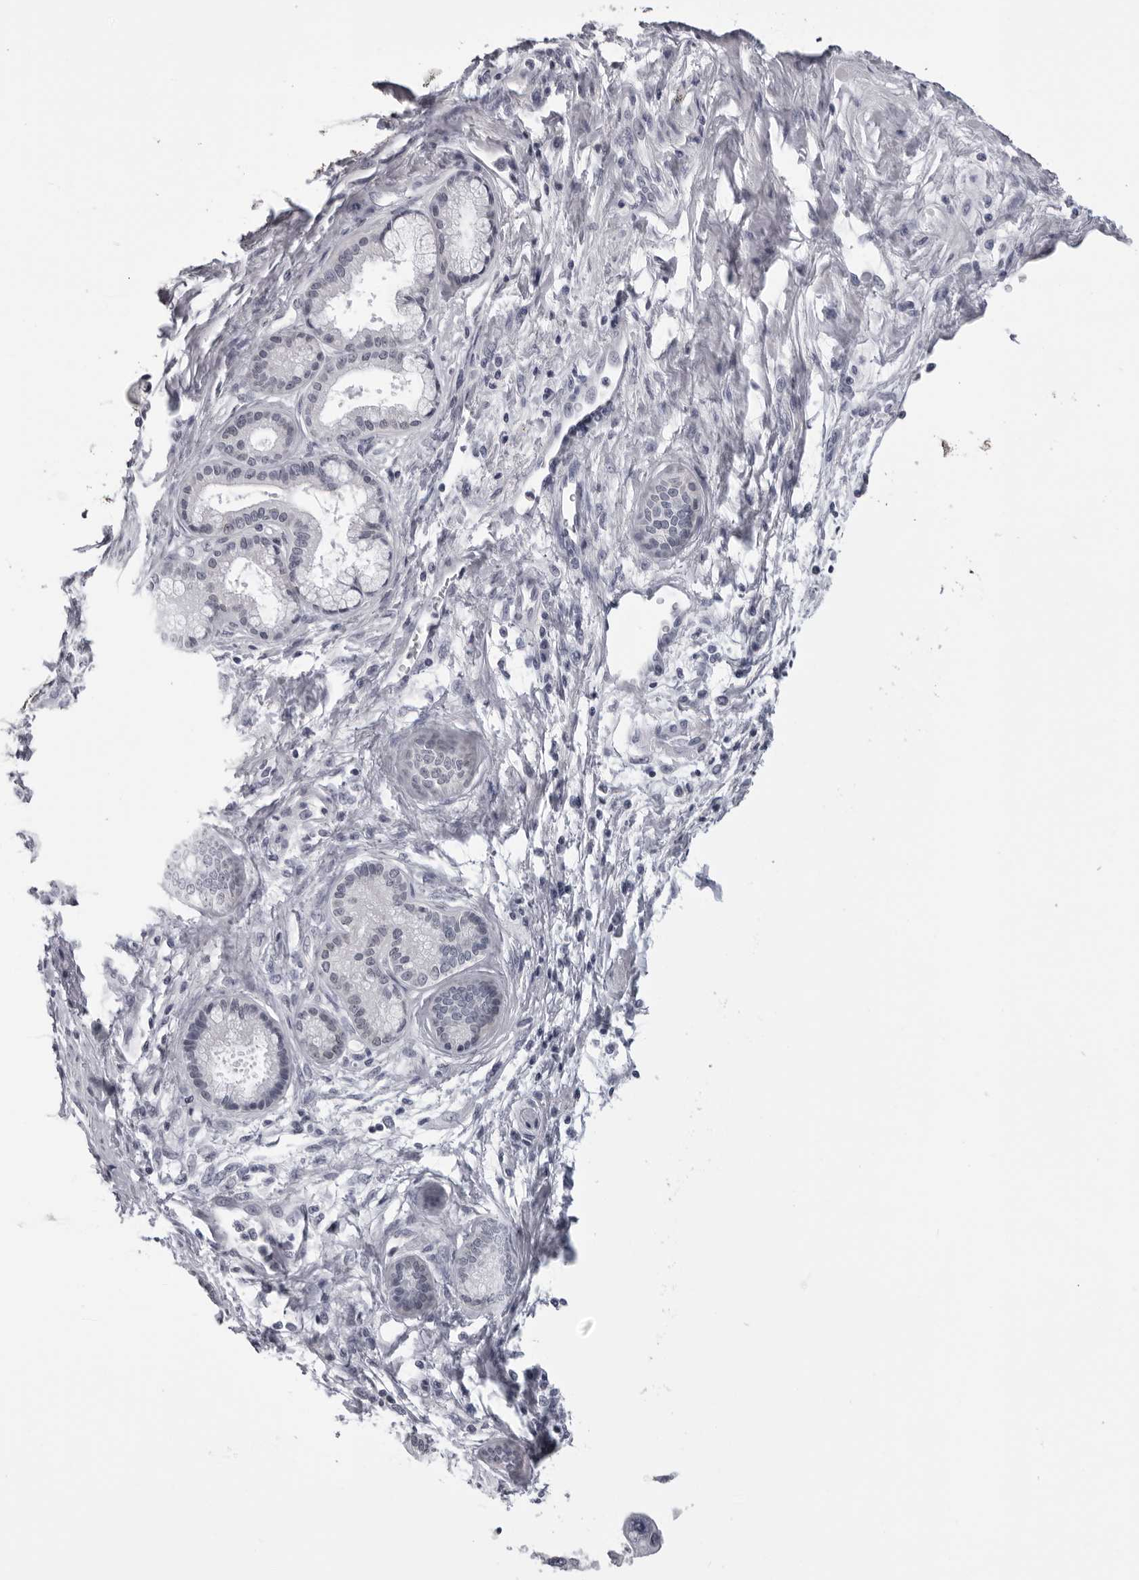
{"staining": {"intensity": "negative", "quantity": "none", "location": "none"}, "tissue": "pancreatic cancer", "cell_type": "Tumor cells", "image_type": "cancer", "snomed": [{"axis": "morphology", "description": "Adenocarcinoma, NOS"}, {"axis": "topography", "description": "Pancreas"}], "caption": "Immunohistochemical staining of pancreatic cancer exhibits no significant expression in tumor cells.", "gene": "DNALI1", "patient": {"sex": "male", "age": 59}}